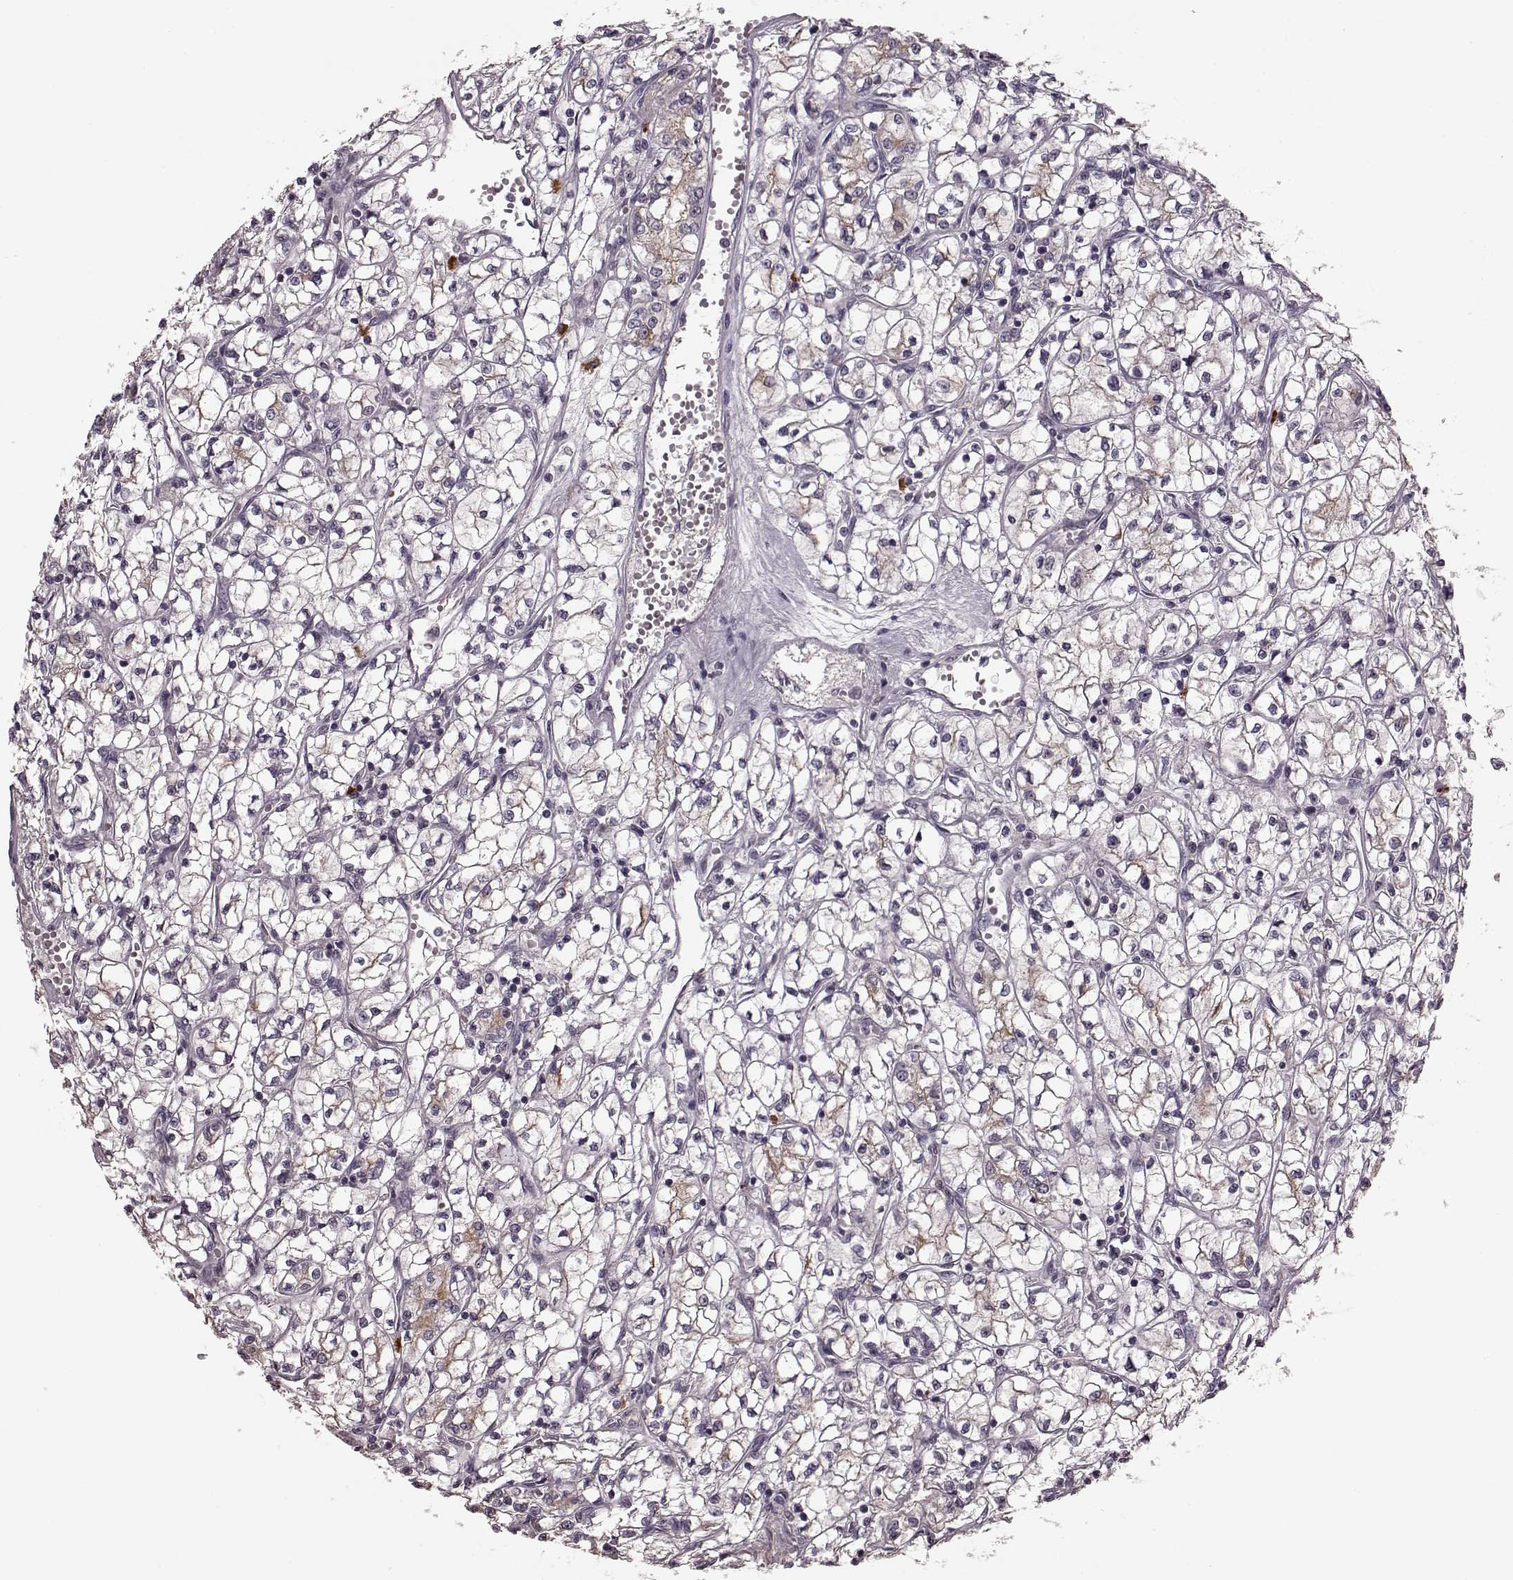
{"staining": {"intensity": "moderate", "quantity": "<25%", "location": "cytoplasmic/membranous"}, "tissue": "renal cancer", "cell_type": "Tumor cells", "image_type": "cancer", "snomed": [{"axis": "morphology", "description": "Adenocarcinoma, NOS"}, {"axis": "topography", "description": "Kidney"}], "caption": "This micrograph shows adenocarcinoma (renal) stained with IHC to label a protein in brown. The cytoplasmic/membranous of tumor cells show moderate positivity for the protein. Nuclei are counter-stained blue.", "gene": "SLC52A3", "patient": {"sex": "female", "age": 64}}